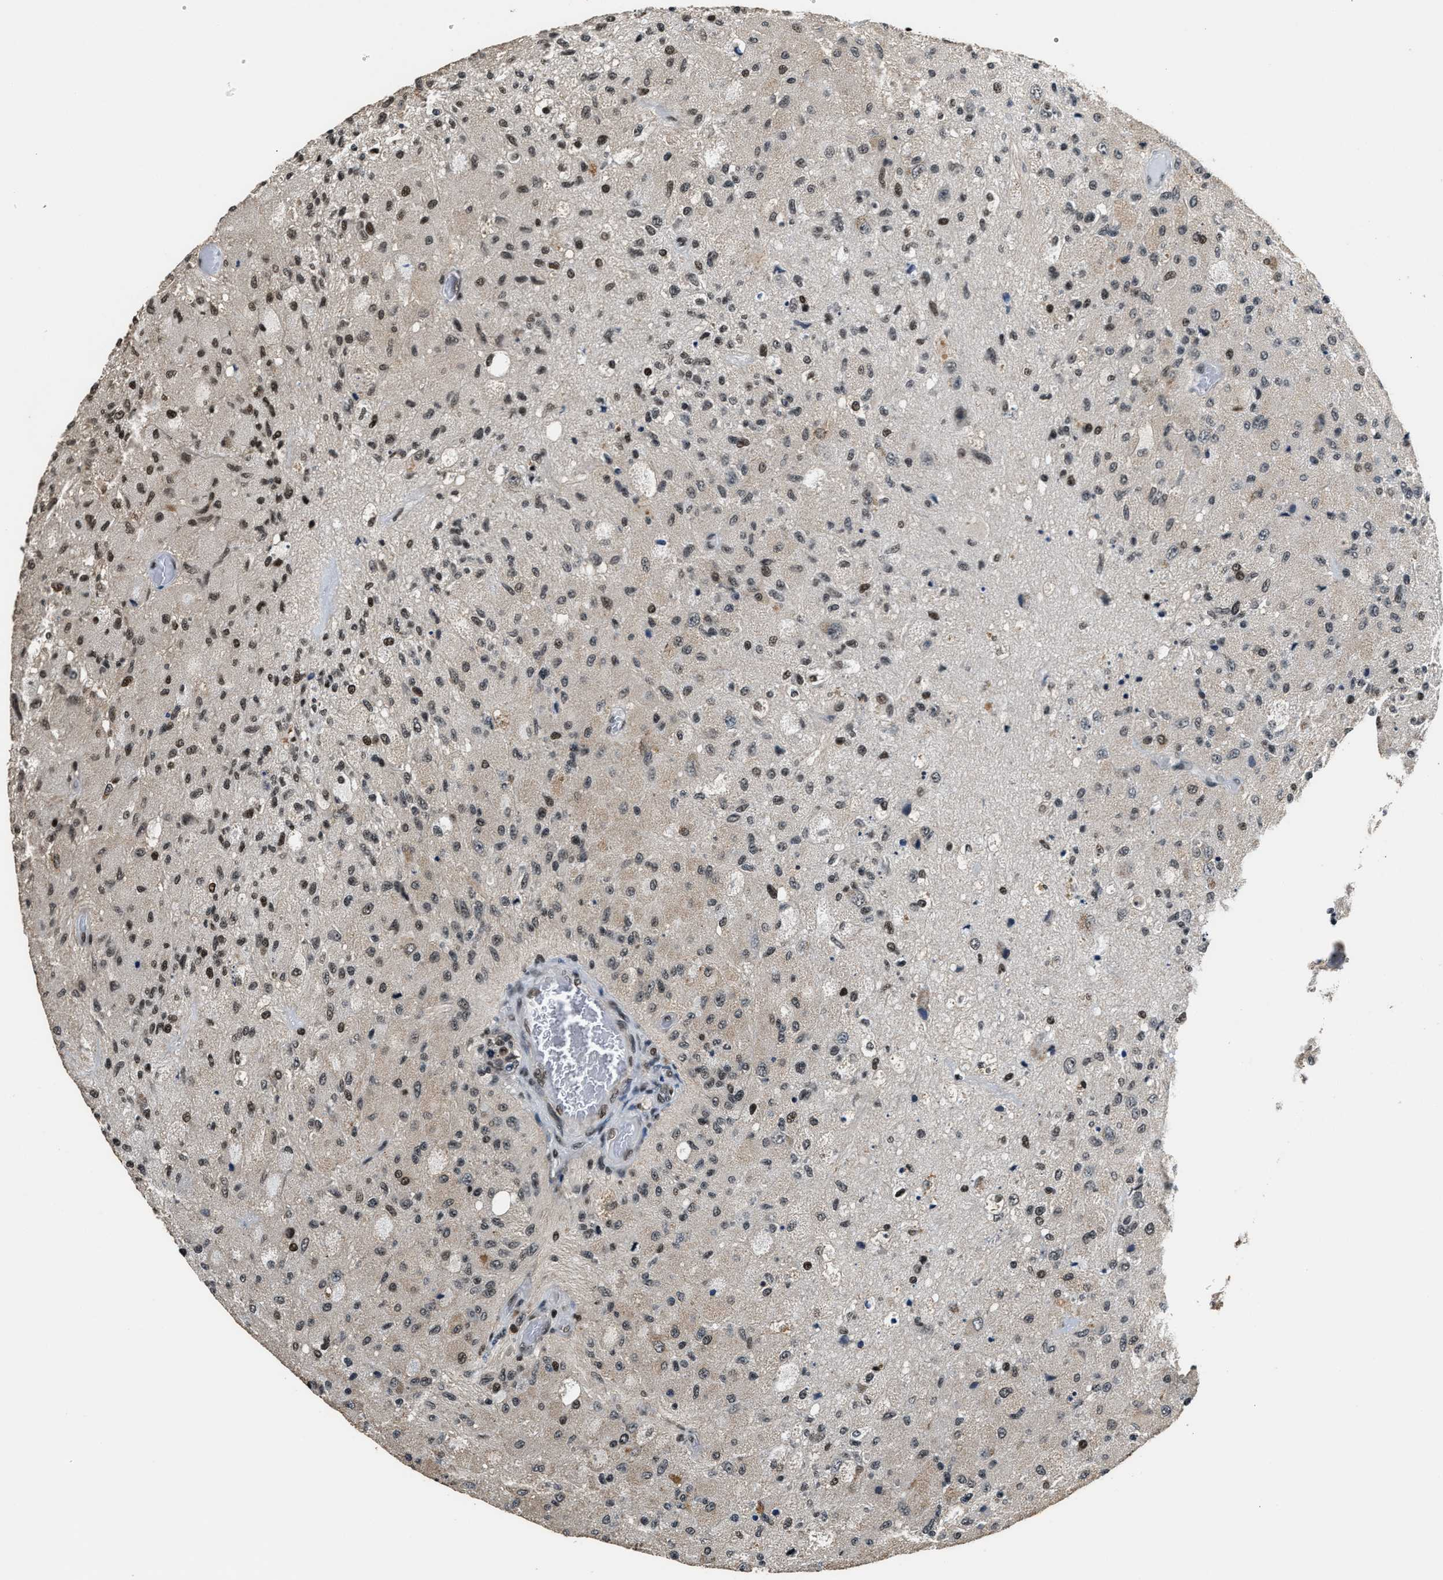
{"staining": {"intensity": "moderate", "quantity": "25%-75%", "location": "nuclear"}, "tissue": "glioma", "cell_type": "Tumor cells", "image_type": "cancer", "snomed": [{"axis": "morphology", "description": "Normal tissue, NOS"}, {"axis": "morphology", "description": "Glioma, malignant, High grade"}, {"axis": "topography", "description": "Cerebral cortex"}], "caption": "There is medium levels of moderate nuclear staining in tumor cells of glioma, as demonstrated by immunohistochemical staining (brown color).", "gene": "RAD21", "patient": {"sex": "male", "age": 77}}